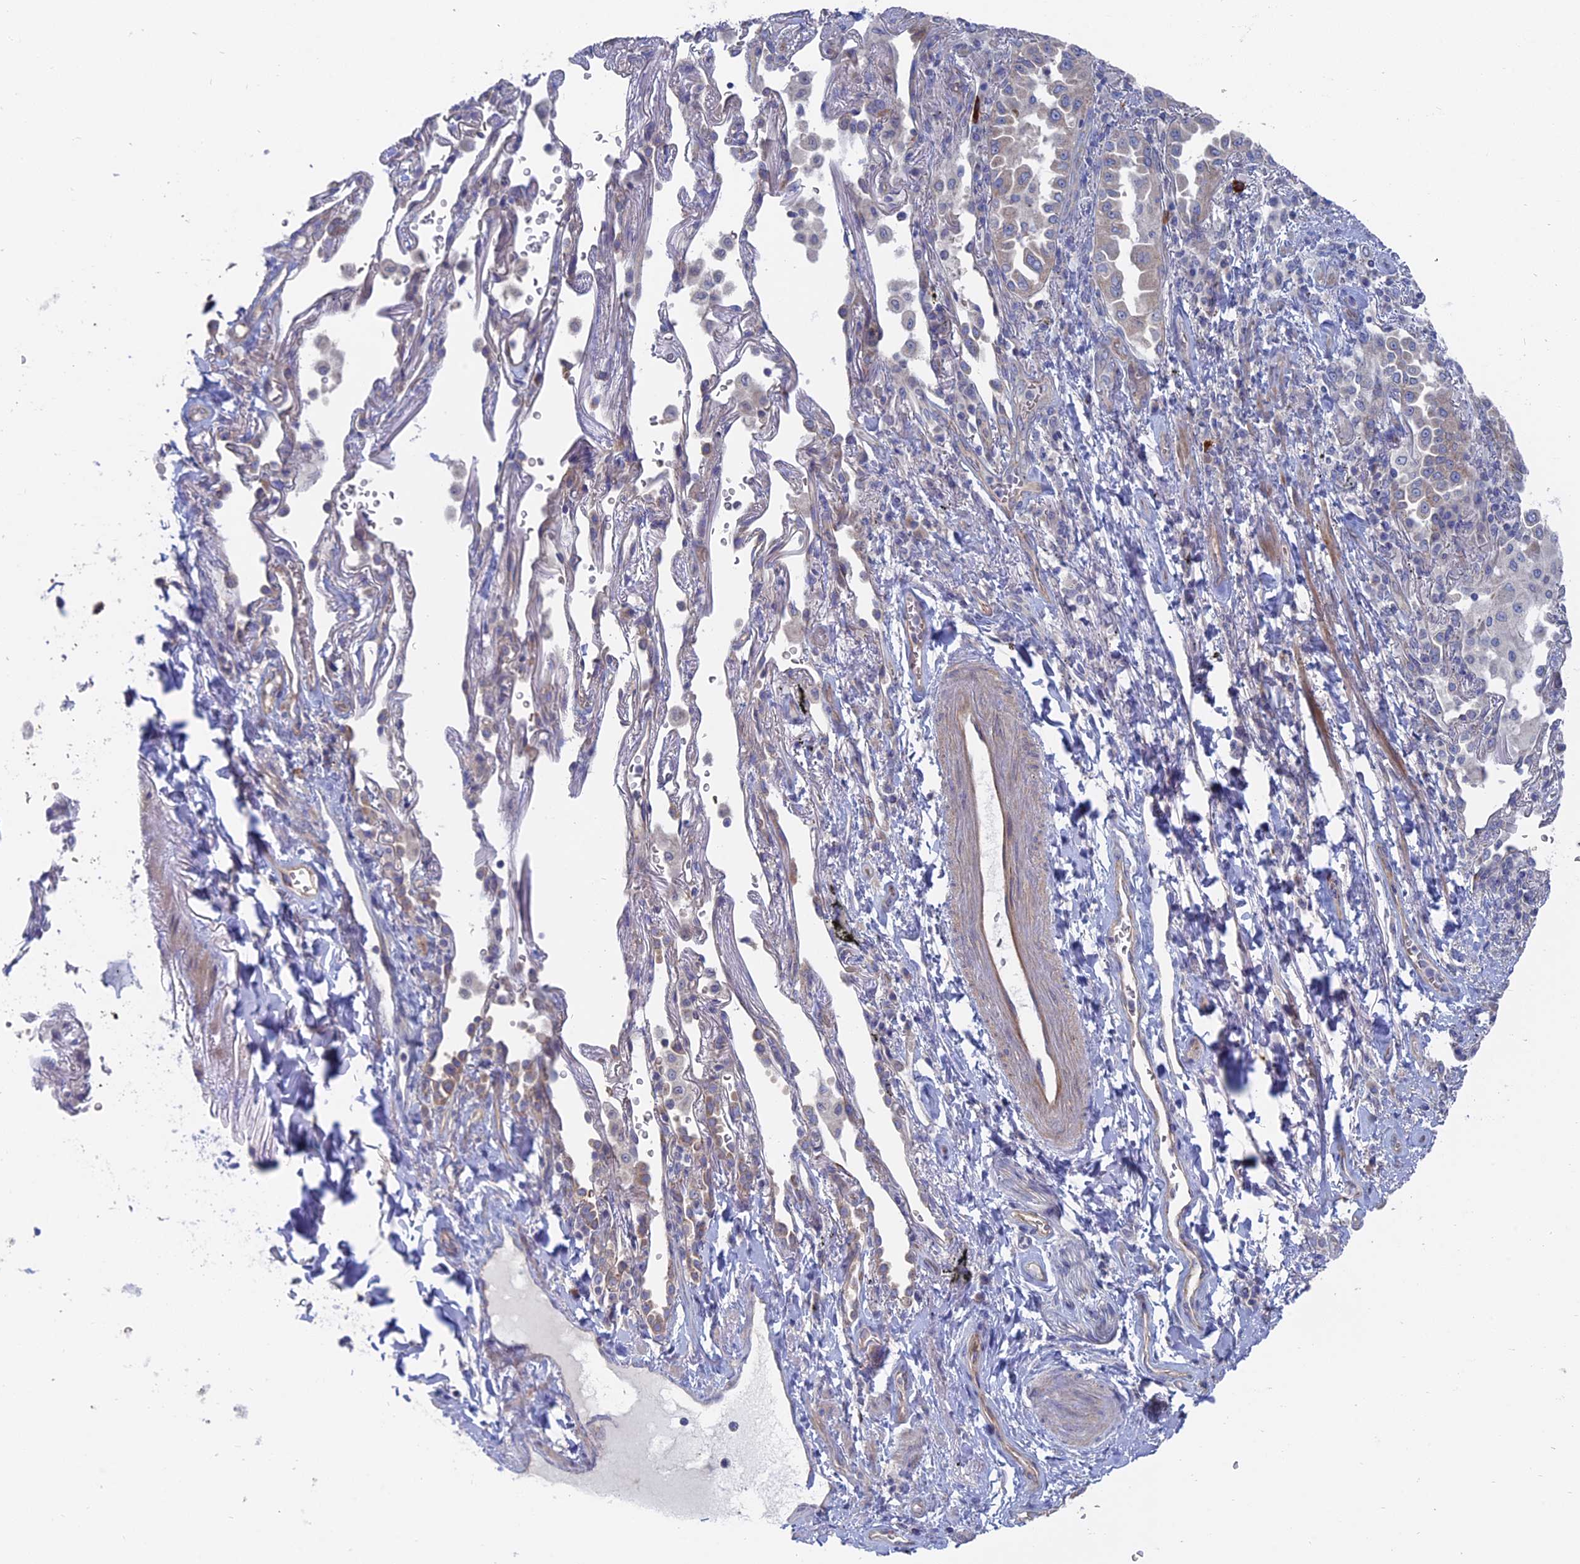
{"staining": {"intensity": "weak", "quantity": "<25%", "location": "cytoplasmic/membranous"}, "tissue": "lung cancer", "cell_type": "Tumor cells", "image_type": "cancer", "snomed": [{"axis": "morphology", "description": "Adenocarcinoma, NOS"}, {"axis": "topography", "description": "Lung"}], "caption": "An IHC photomicrograph of lung cancer is shown. There is no staining in tumor cells of lung cancer. Brightfield microscopy of immunohistochemistry stained with DAB (brown) and hematoxylin (blue), captured at high magnification.", "gene": "TBC1D30", "patient": {"sex": "female", "age": 69}}